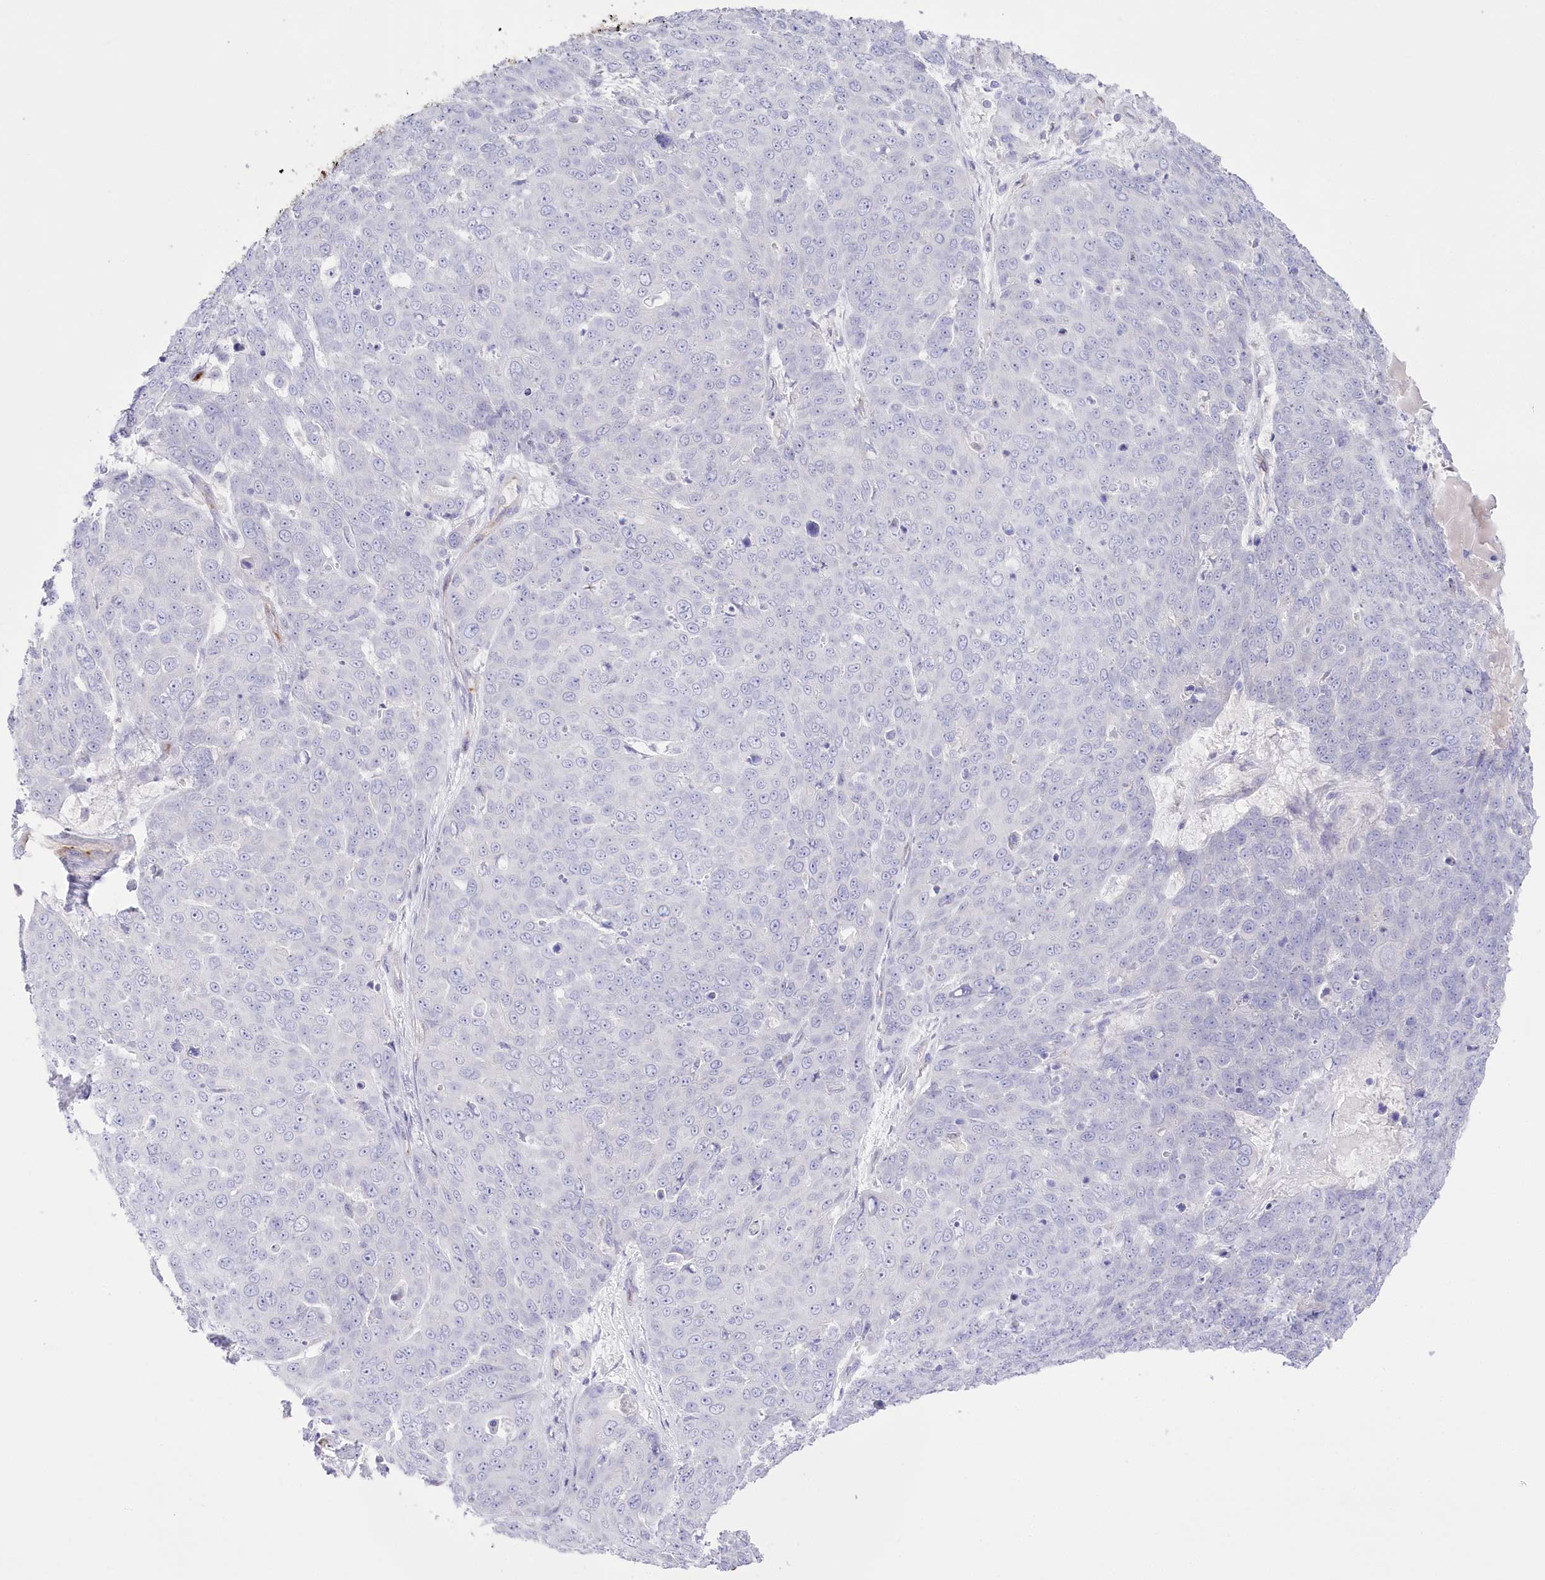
{"staining": {"intensity": "negative", "quantity": "none", "location": "none"}, "tissue": "skin cancer", "cell_type": "Tumor cells", "image_type": "cancer", "snomed": [{"axis": "morphology", "description": "Squamous cell carcinoma, NOS"}, {"axis": "topography", "description": "Skin"}], "caption": "Tumor cells are negative for protein expression in human skin squamous cell carcinoma.", "gene": "SLC39A10", "patient": {"sex": "male", "age": 71}}